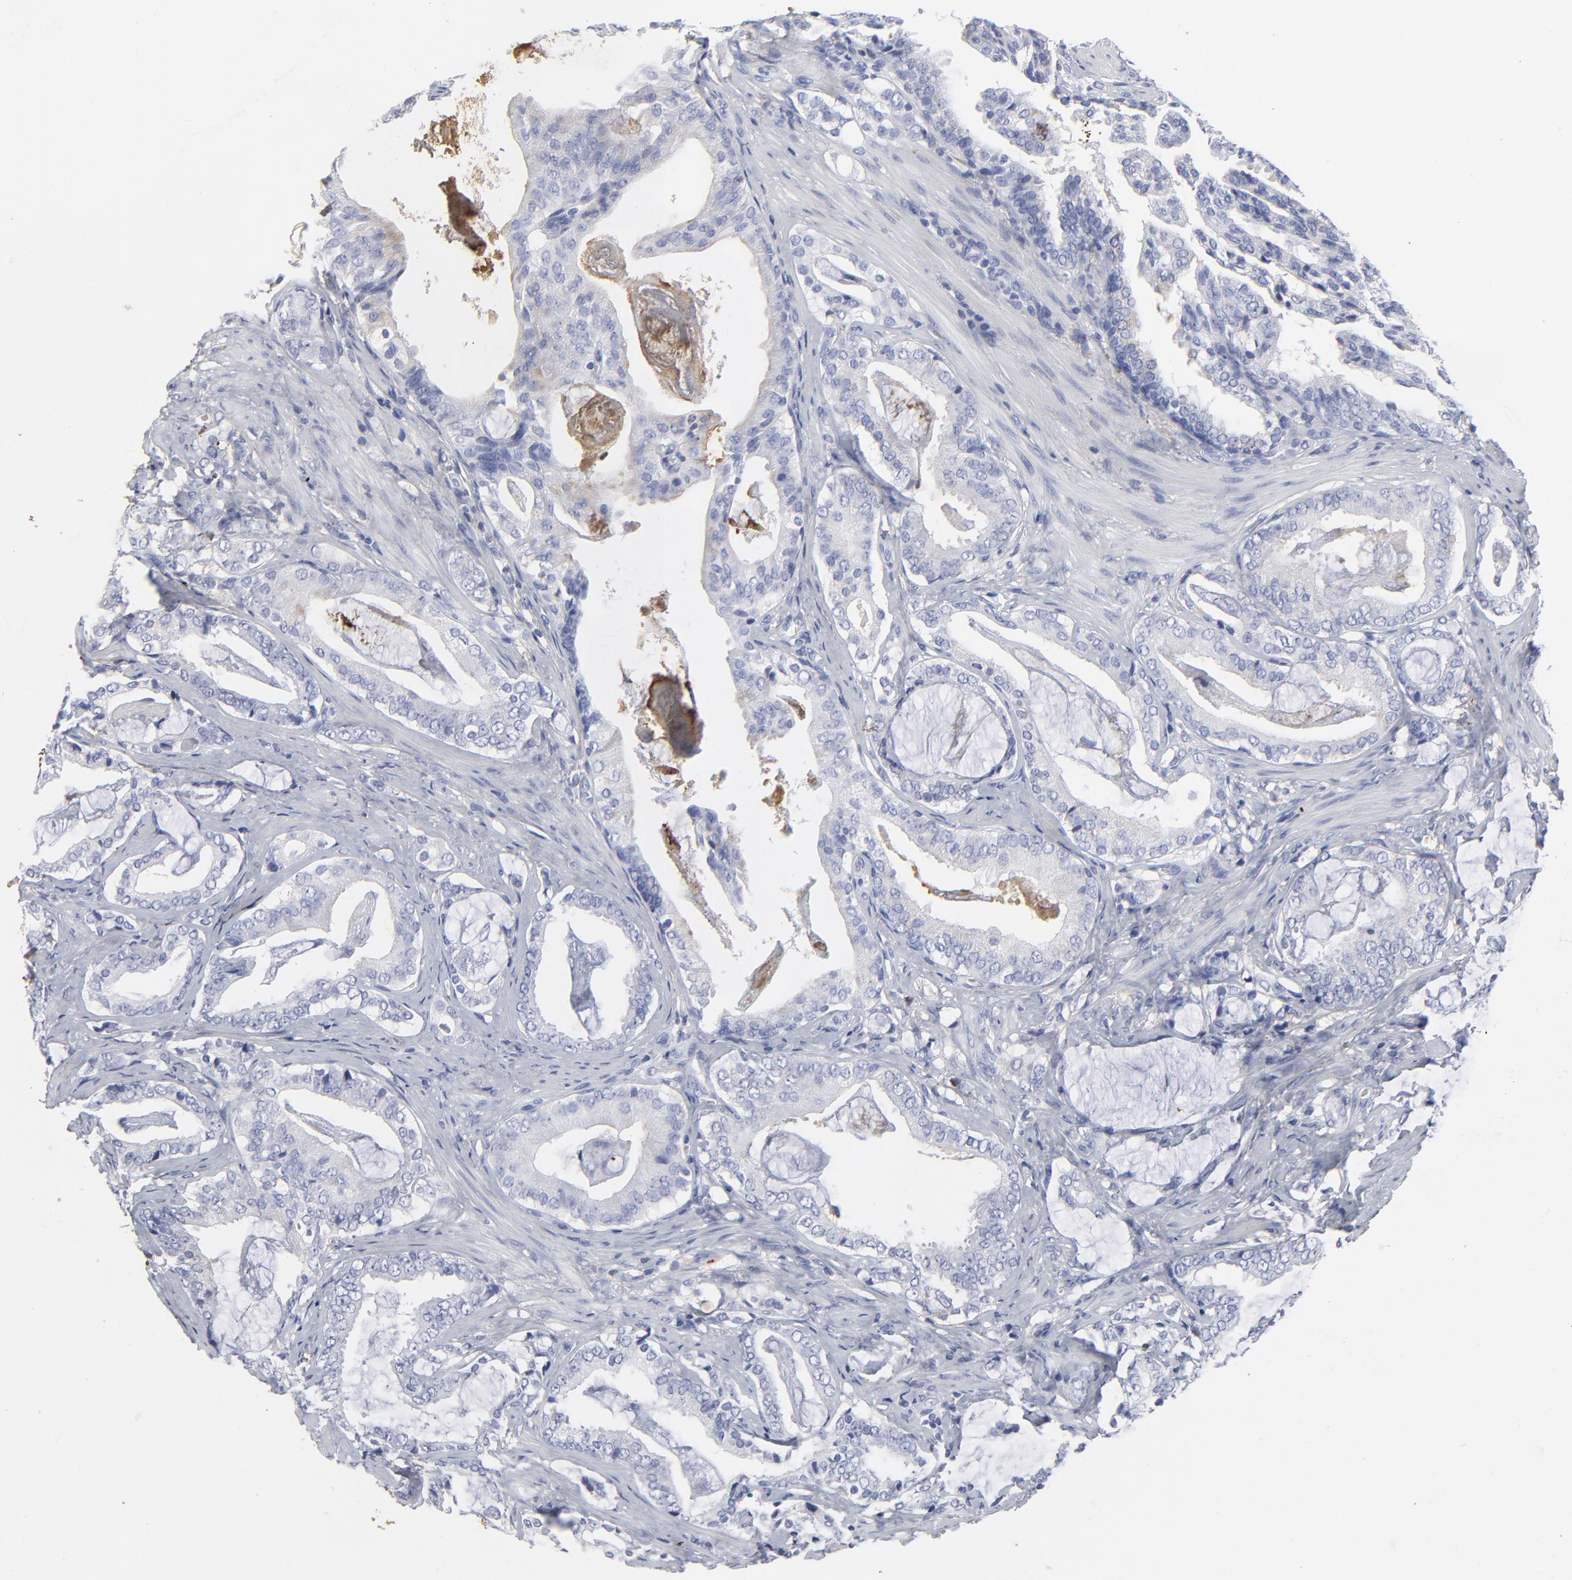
{"staining": {"intensity": "negative", "quantity": "none", "location": "none"}, "tissue": "prostate cancer", "cell_type": "Tumor cells", "image_type": "cancer", "snomed": [{"axis": "morphology", "description": "Adenocarcinoma, Low grade"}, {"axis": "topography", "description": "Prostate"}], "caption": "Tumor cells are negative for brown protein staining in adenocarcinoma (low-grade) (prostate).", "gene": "DCN", "patient": {"sex": "male", "age": 59}}